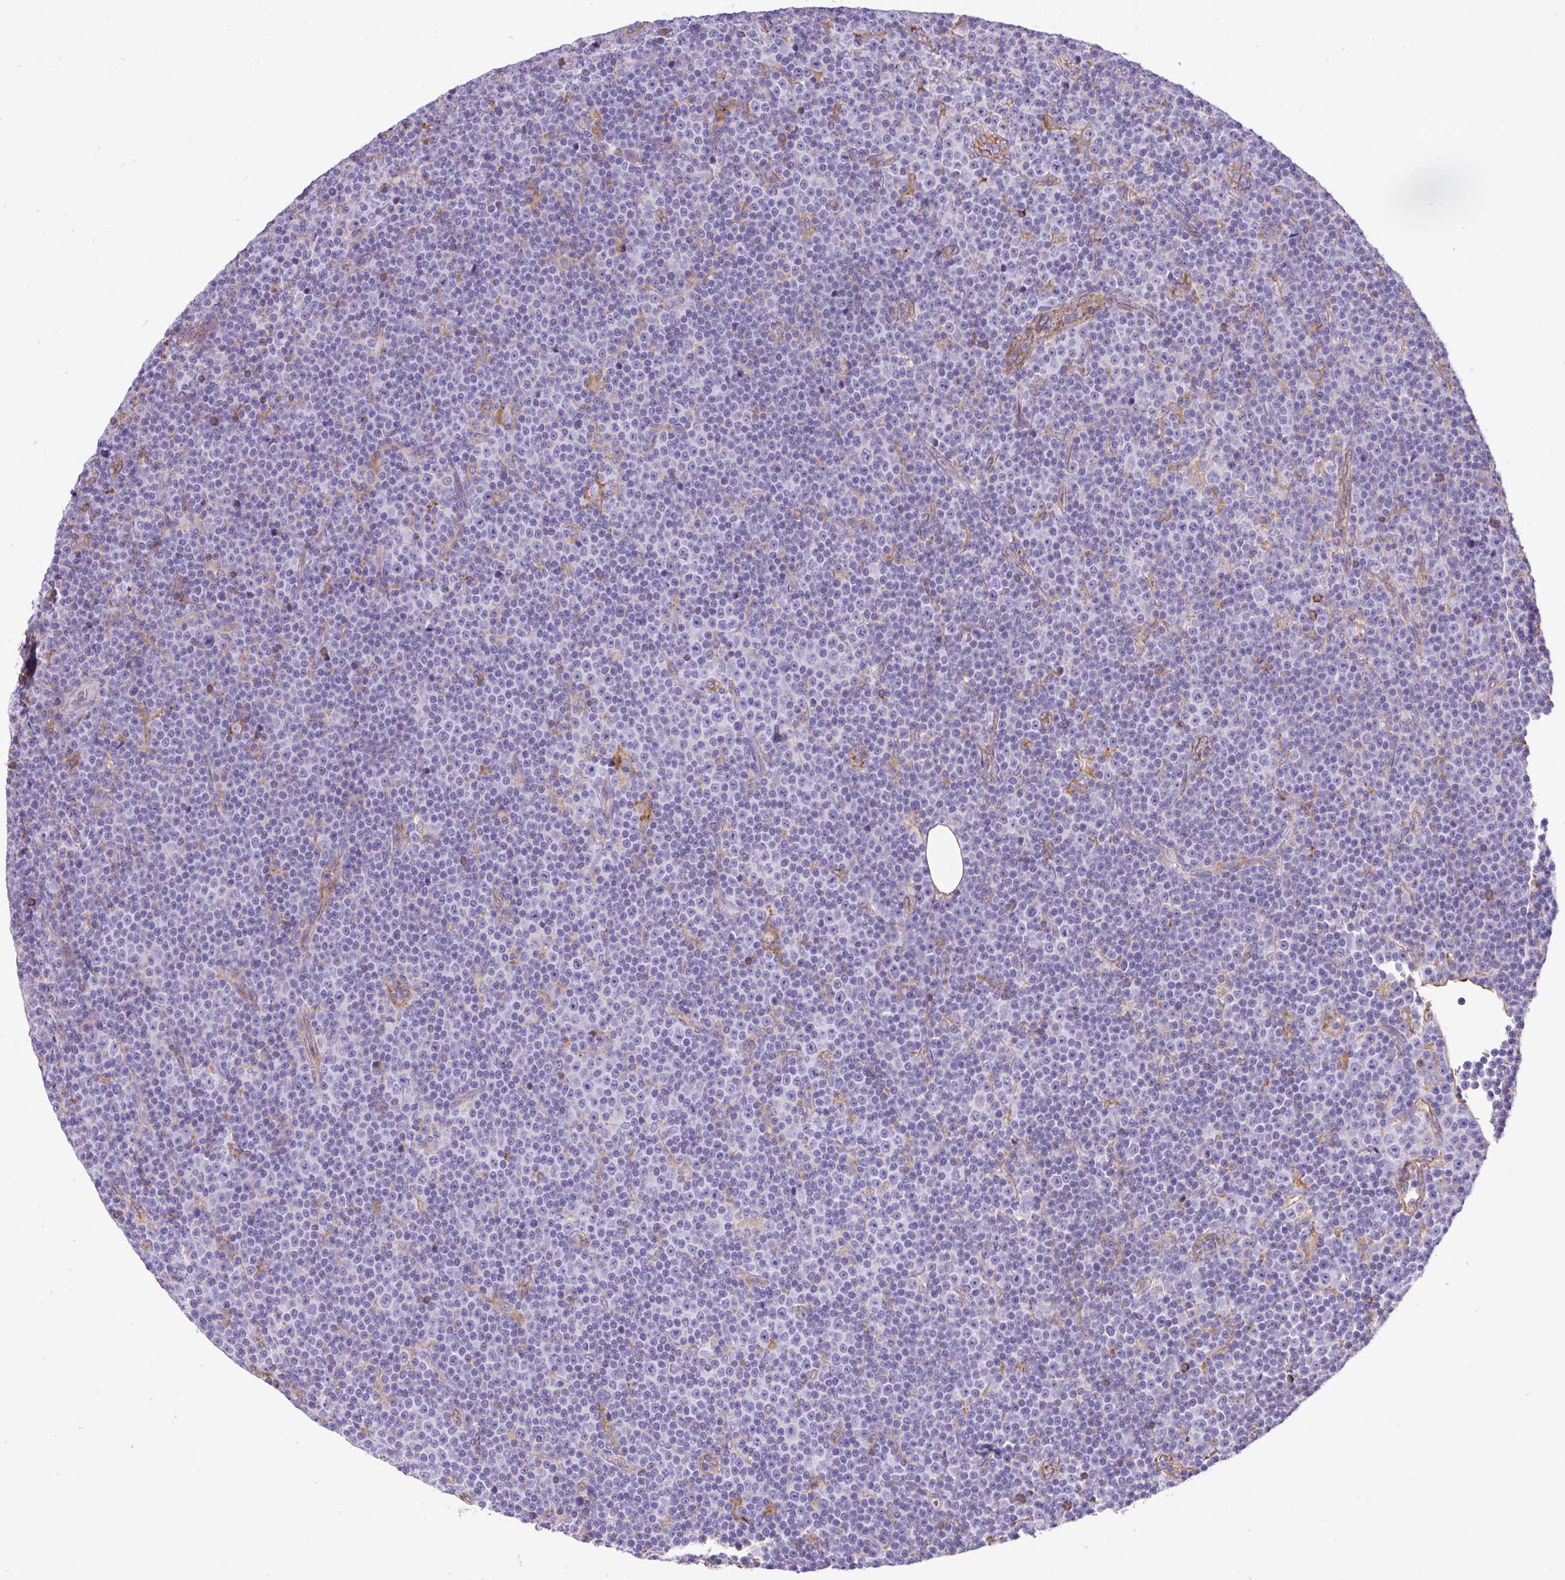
{"staining": {"intensity": "negative", "quantity": "none", "location": "none"}, "tissue": "lymphoma", "cell_type": "Tumor cells", "image_type": "cancer", "snomed": [{"axis": "morphology", "description": "Malignant lymphoma, non-Hodgkin's type, Low grade"}, {"axis": "topography", "description": "Lymph node"}], "caption": "An immunohistochemistry (IHC) histopathology image of lymphoma is shown. There is no staining in tumor cells of lymphoma.", "gene": "MAGEB5", "patient": {"sex": "female", "age": 67}}